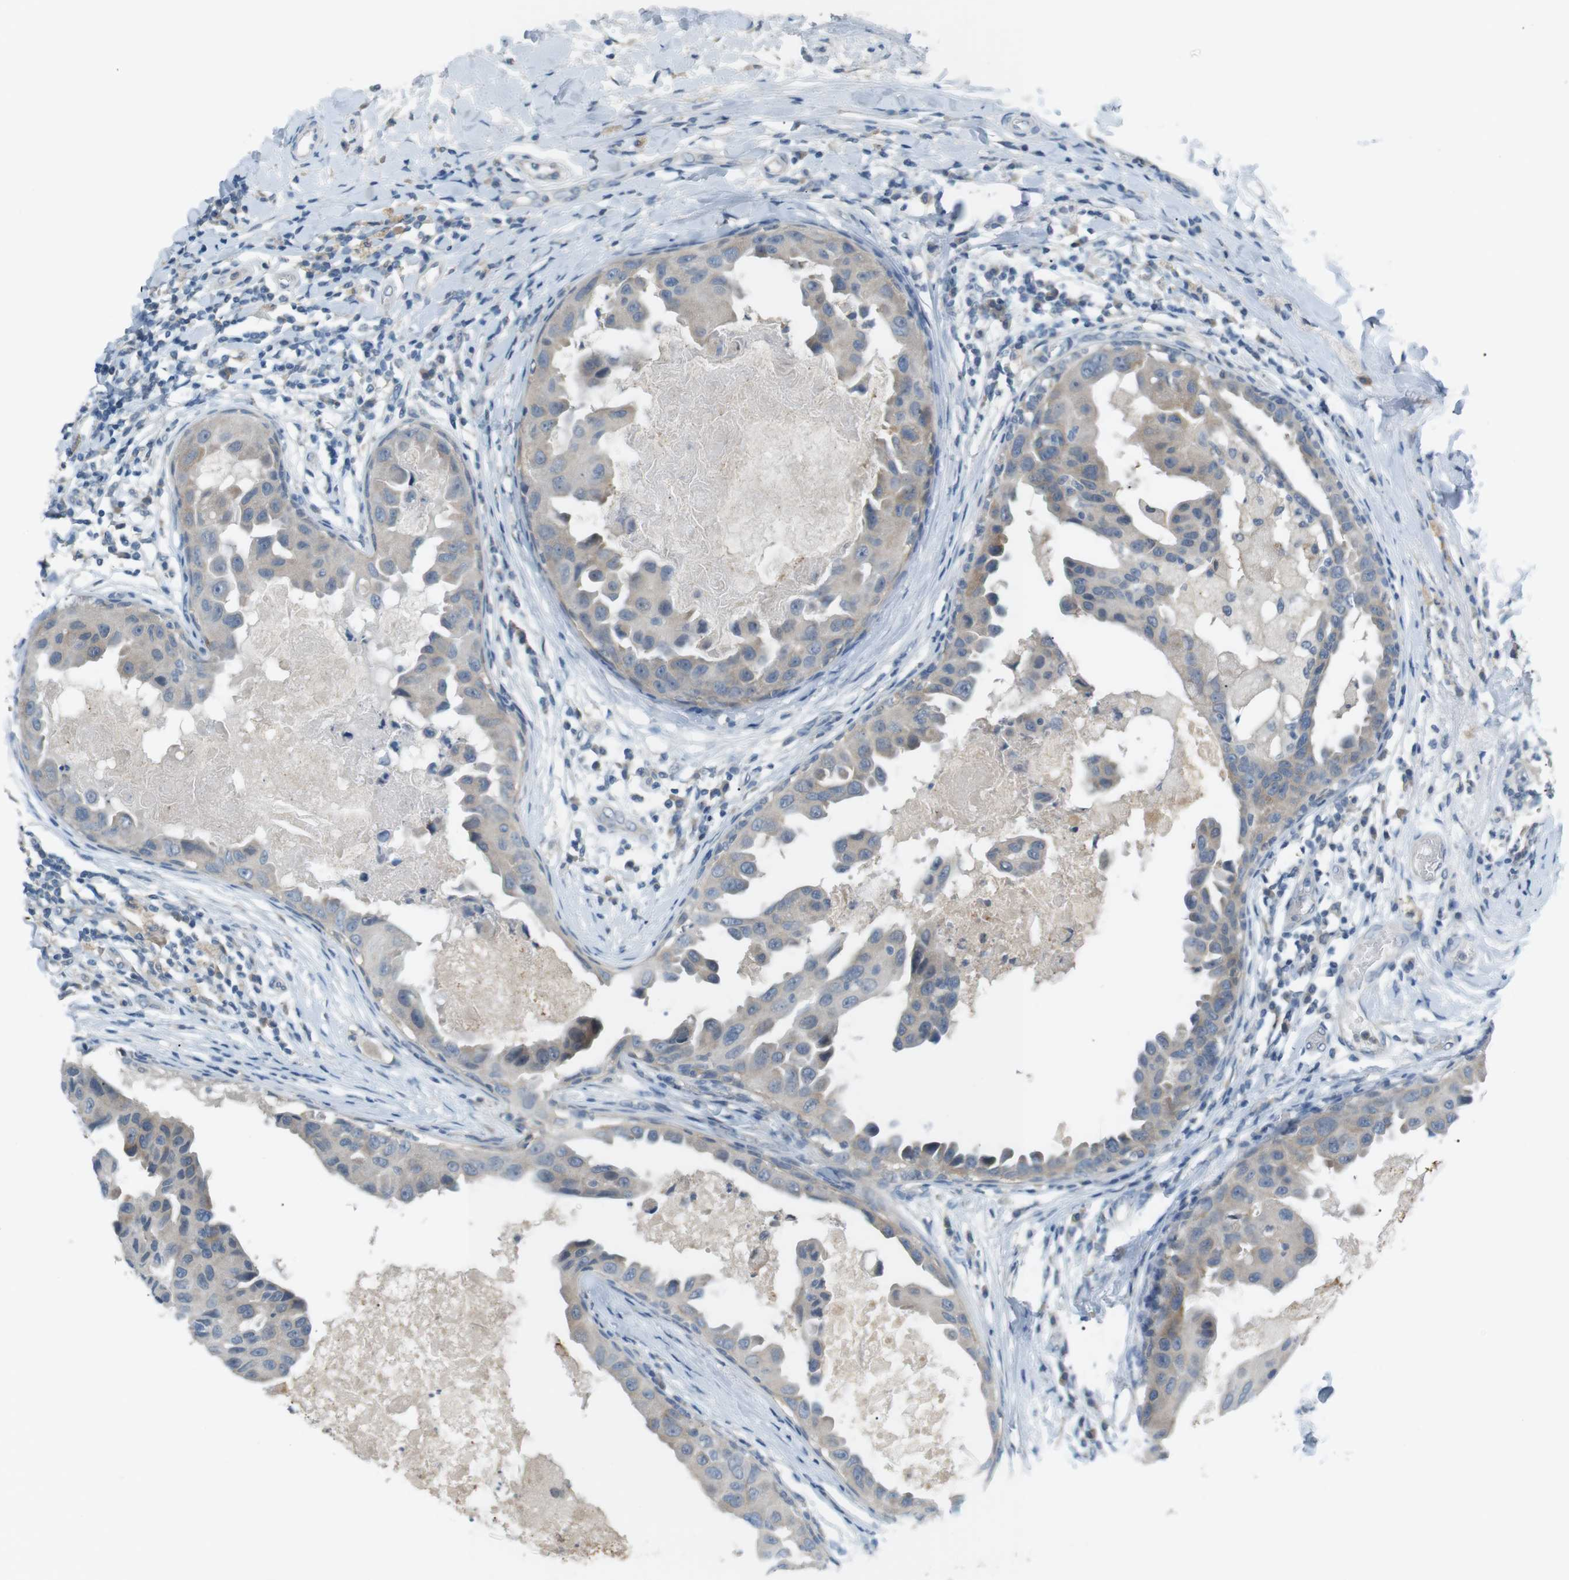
{"staining": {"intensity": "negative", "quantity": "none", "location": "none"}, "tissue": "breast cancer", "cell_type": "Tumor cells", "image_type": "cancer", "snomed": [{"axis": "morphology", "description": "Duct carcinoma"}, {"axis": "topography", "description": "Breast"}], "caption": "The photomicrograph reveals no significant staining in tumor cells of breast infiltrating ductal carcinoma.", "gene": "RTN3", "patient": {"sex": "female", "age": 27}}